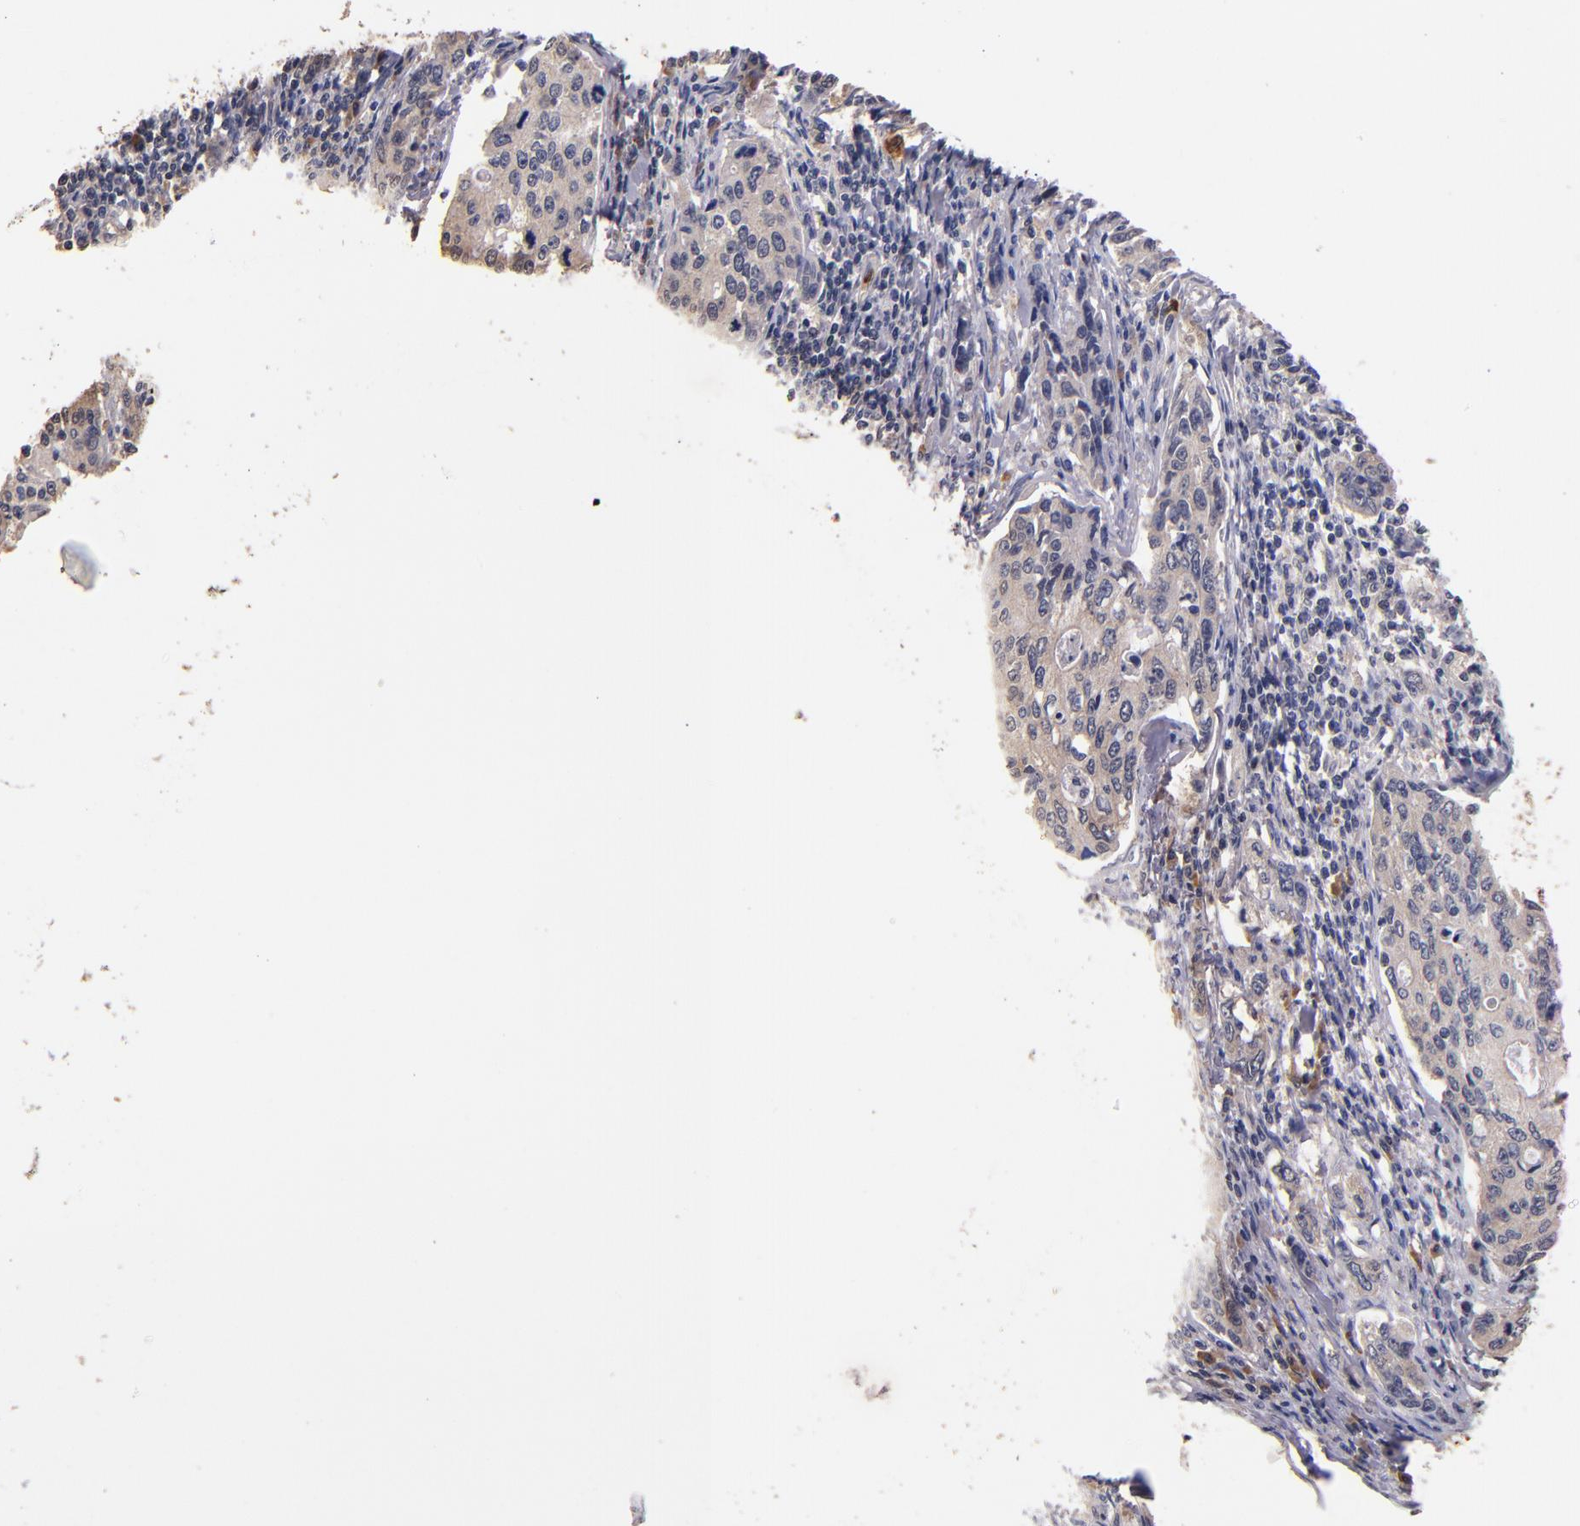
{"staining": {"intensity": "weak", "quantity": ">75%", "location": "cytoplasmic/membranous"}, "tissue": "stomach cancer", "cell_type": "Tumor cells", "image_type": "cancer", "snomed": [{"axis": "morphology", "description": "Adenocarcinoma, NOS"}, {"axis": "topography", "description": "Esophagus"}, {"axis": "topography", "description": "Stomach"}], "caption": "Human stomach cancer (adenocarcinoma) stained for a protein (brown) reveals weak cytoplasmic/membranous positive staining in approximately >75% of tumor cells.", "gene": "TTLL12", "patient": {"sex": "male", "age": 74}}